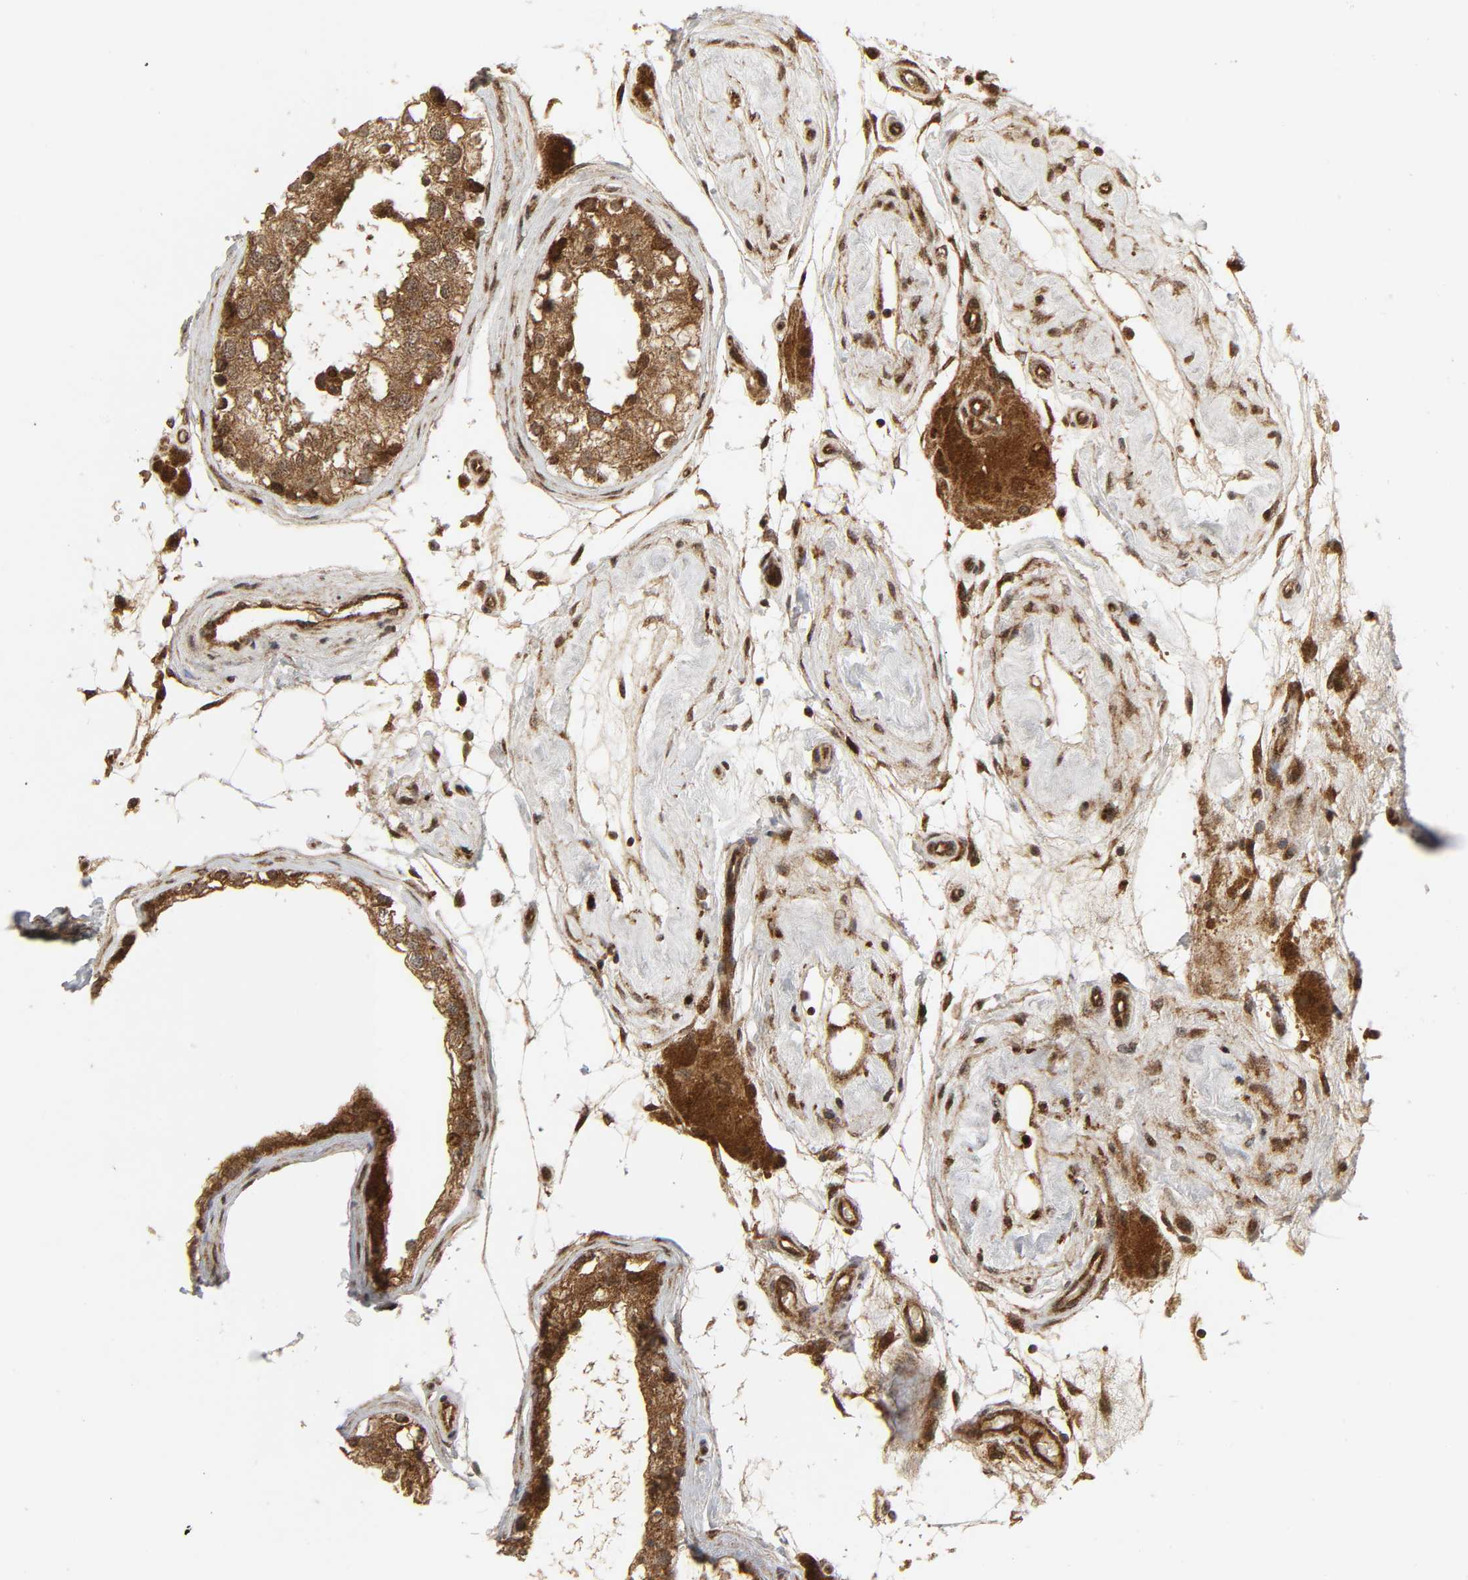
{"staining": {"intensity": "strong", "quantity": ">75%", "location": "cytoplasmic/membranous"}, "tissue": "testis", "cell_type": "Cells in seminiferous ducts", "image_type": "normal", "snomed": [{"axis": "morphology", "description": "Normal tissue, NOS"}, {"axis": "topography", "description": "Testis"}], "caption": "DAB (3,3'-diaminobenzidine) immunohistochemical staining of unremarkable testis displays strong cytoplasmic/membranous protein expression in about >75% of cells in seminiferous ducts. (DAB (3,3'-diaminobenzidine) = brown stain, brightfield microscopy at high magnification).", "gene": "CHUK", "patient": {"sex": "male", "age": 68}}